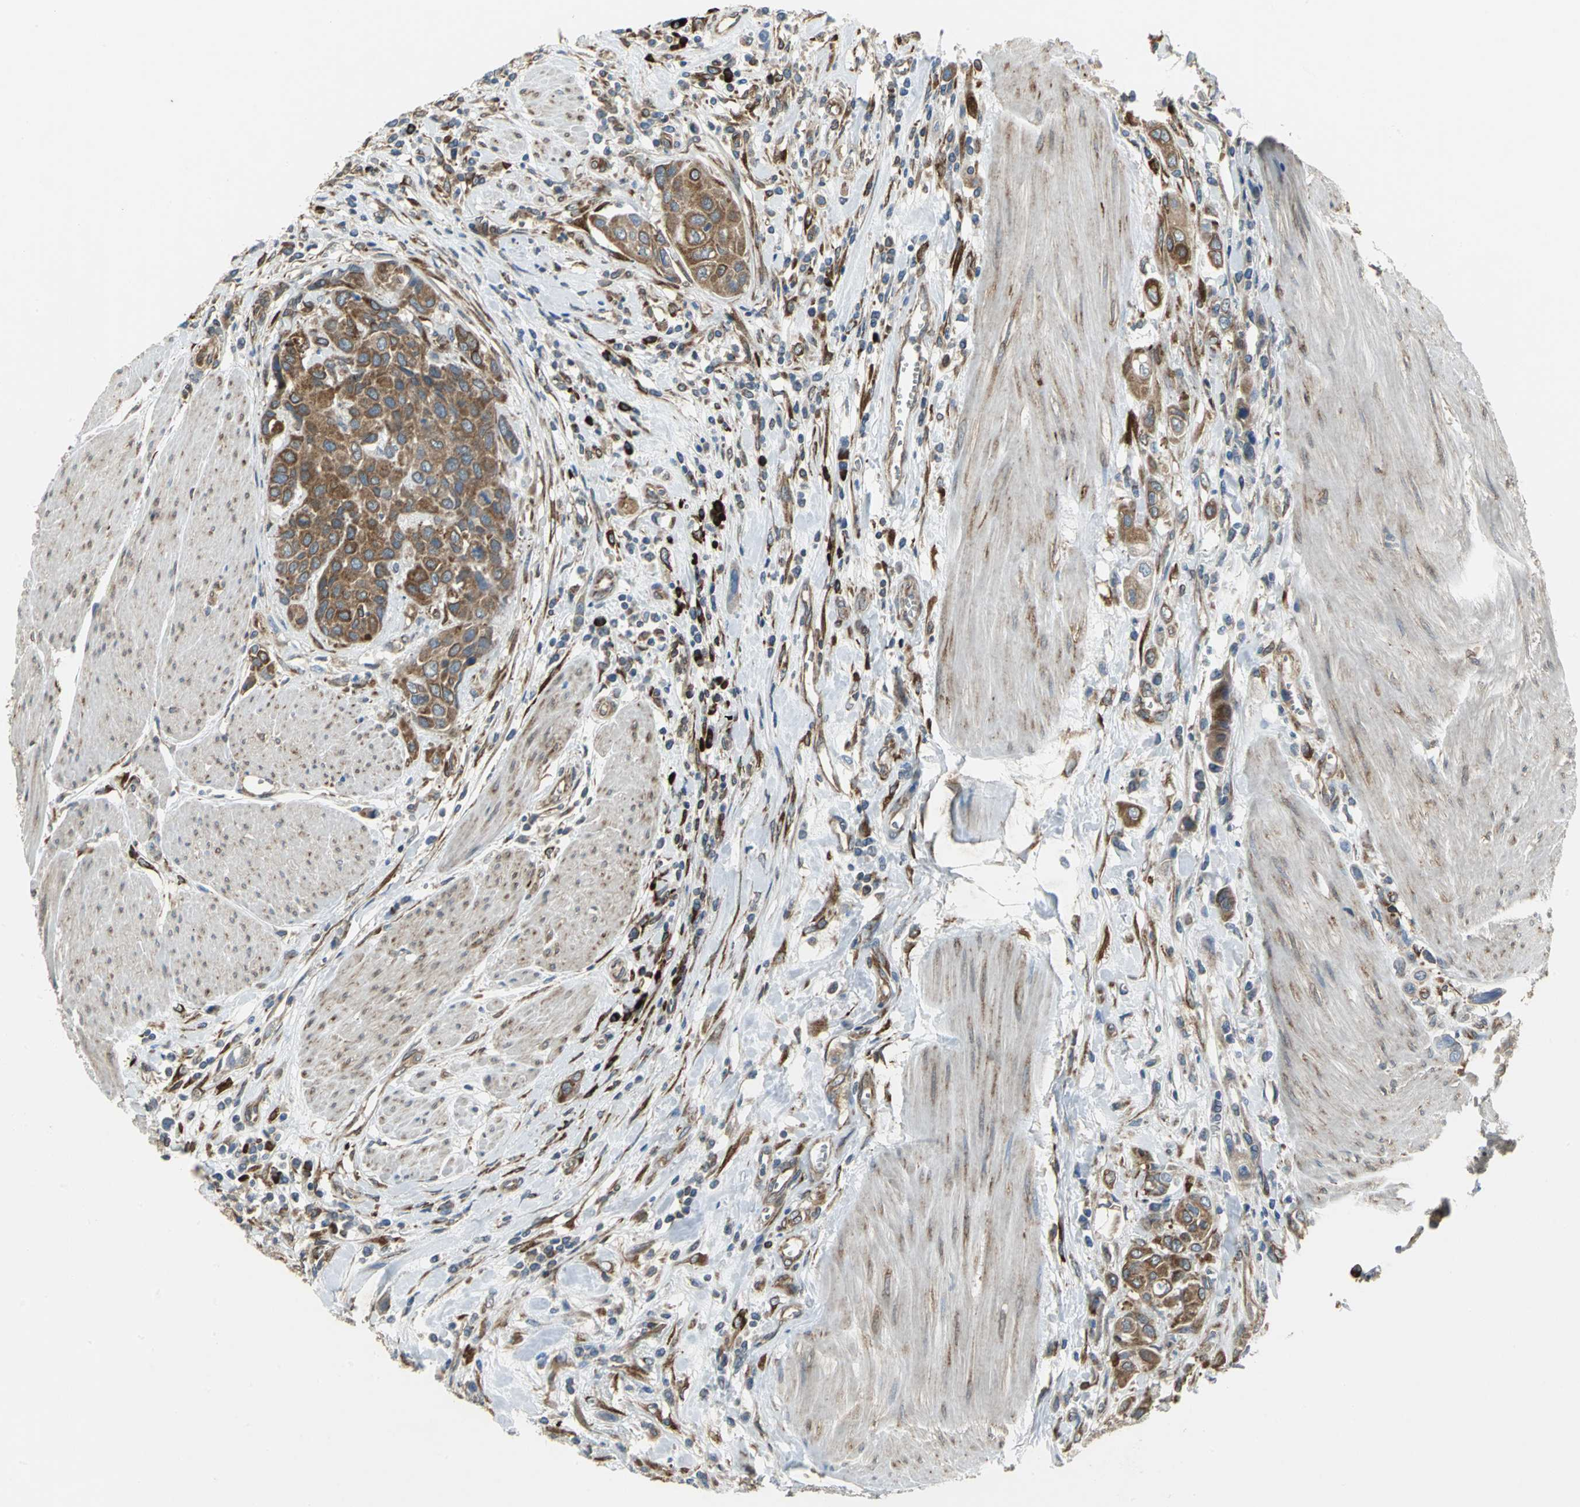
{"staining": {"intensity": "strong", "quantity": ">75%", "location": "cytoplasmic/membranous"}, "tissue": "urothelial cancer", "cell_type": "Tumor cells", "image_type": "cancer", "snomed": [{"axis": "morphology", "description": "Urothelial carcinoma, High grade"}, {"axis": "topography", "description": "Urinary bladder"}], "caption": "The histopathology image exhibits staining of high-grade urothelial carcinoma, revealing strong cytoplasmic/membranous protein expression (brown color) within tumor cells.", "gene": "SYVN1", "patient": {"sex": "male", "age": 50}}